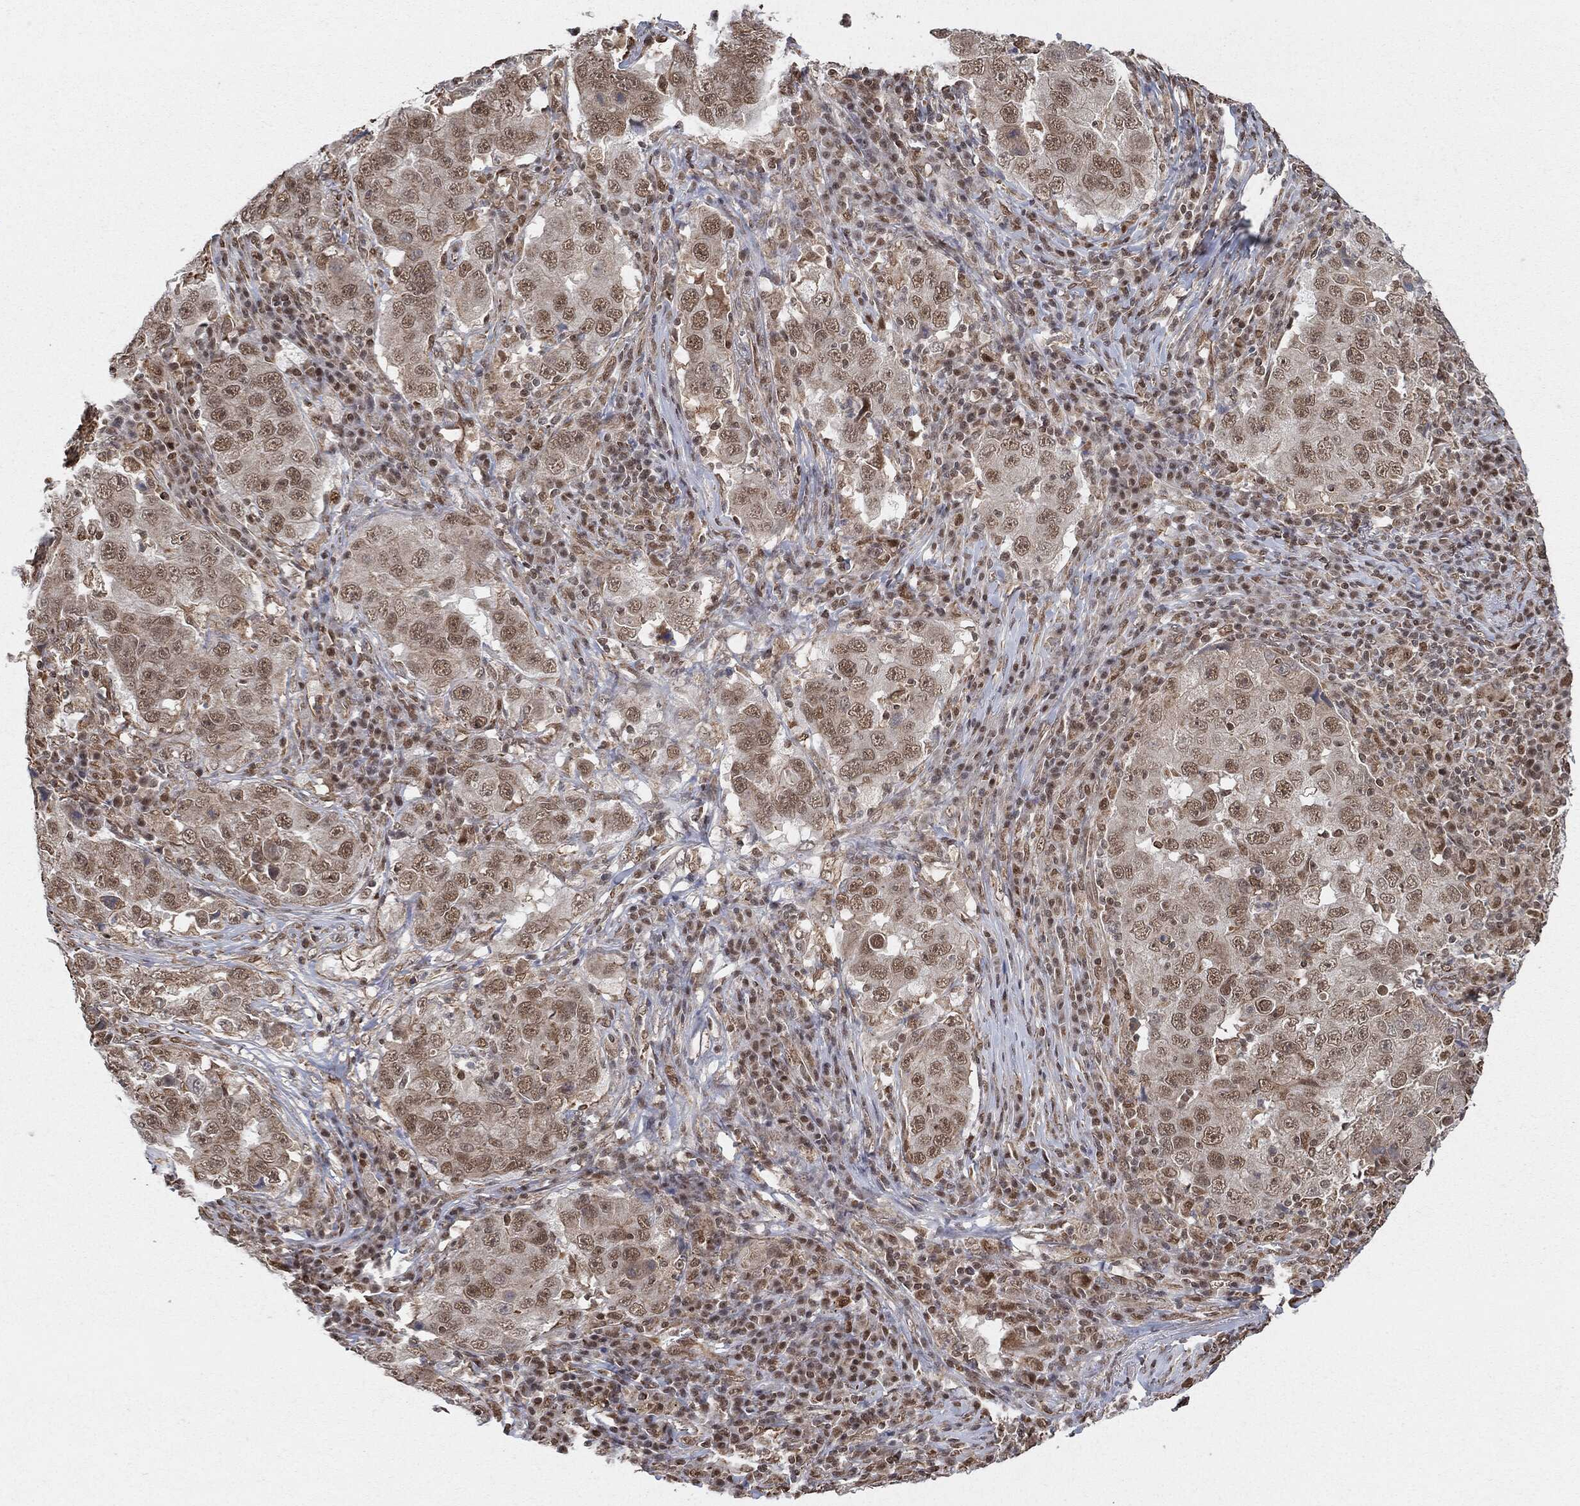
{"staining": {"intensity": "moderate", "quantity": "25%-75%", "location": "nuclear"}, "tissue": "lung cancer", "cell_type": "Tumor cells", "image_type": "cancer", "snomed": [{"axis": "morphology", "description": "Adenocarcinoma, NOS"}, {"axis": "topography", "description": "Lung"}], "caption": "Adenocarcinoma (lung) was stained to show a protein in brown. There is medium levels of moderate nuclear positivity in about 25%-75% of tumor cells. The protein of interest is stained brown, and the nuclei are stained in blue (DAB IHC with brightfield microscopy, high magnification).", "gene": "TP53RK", "patient": {"sex": "male", "age": 73}}